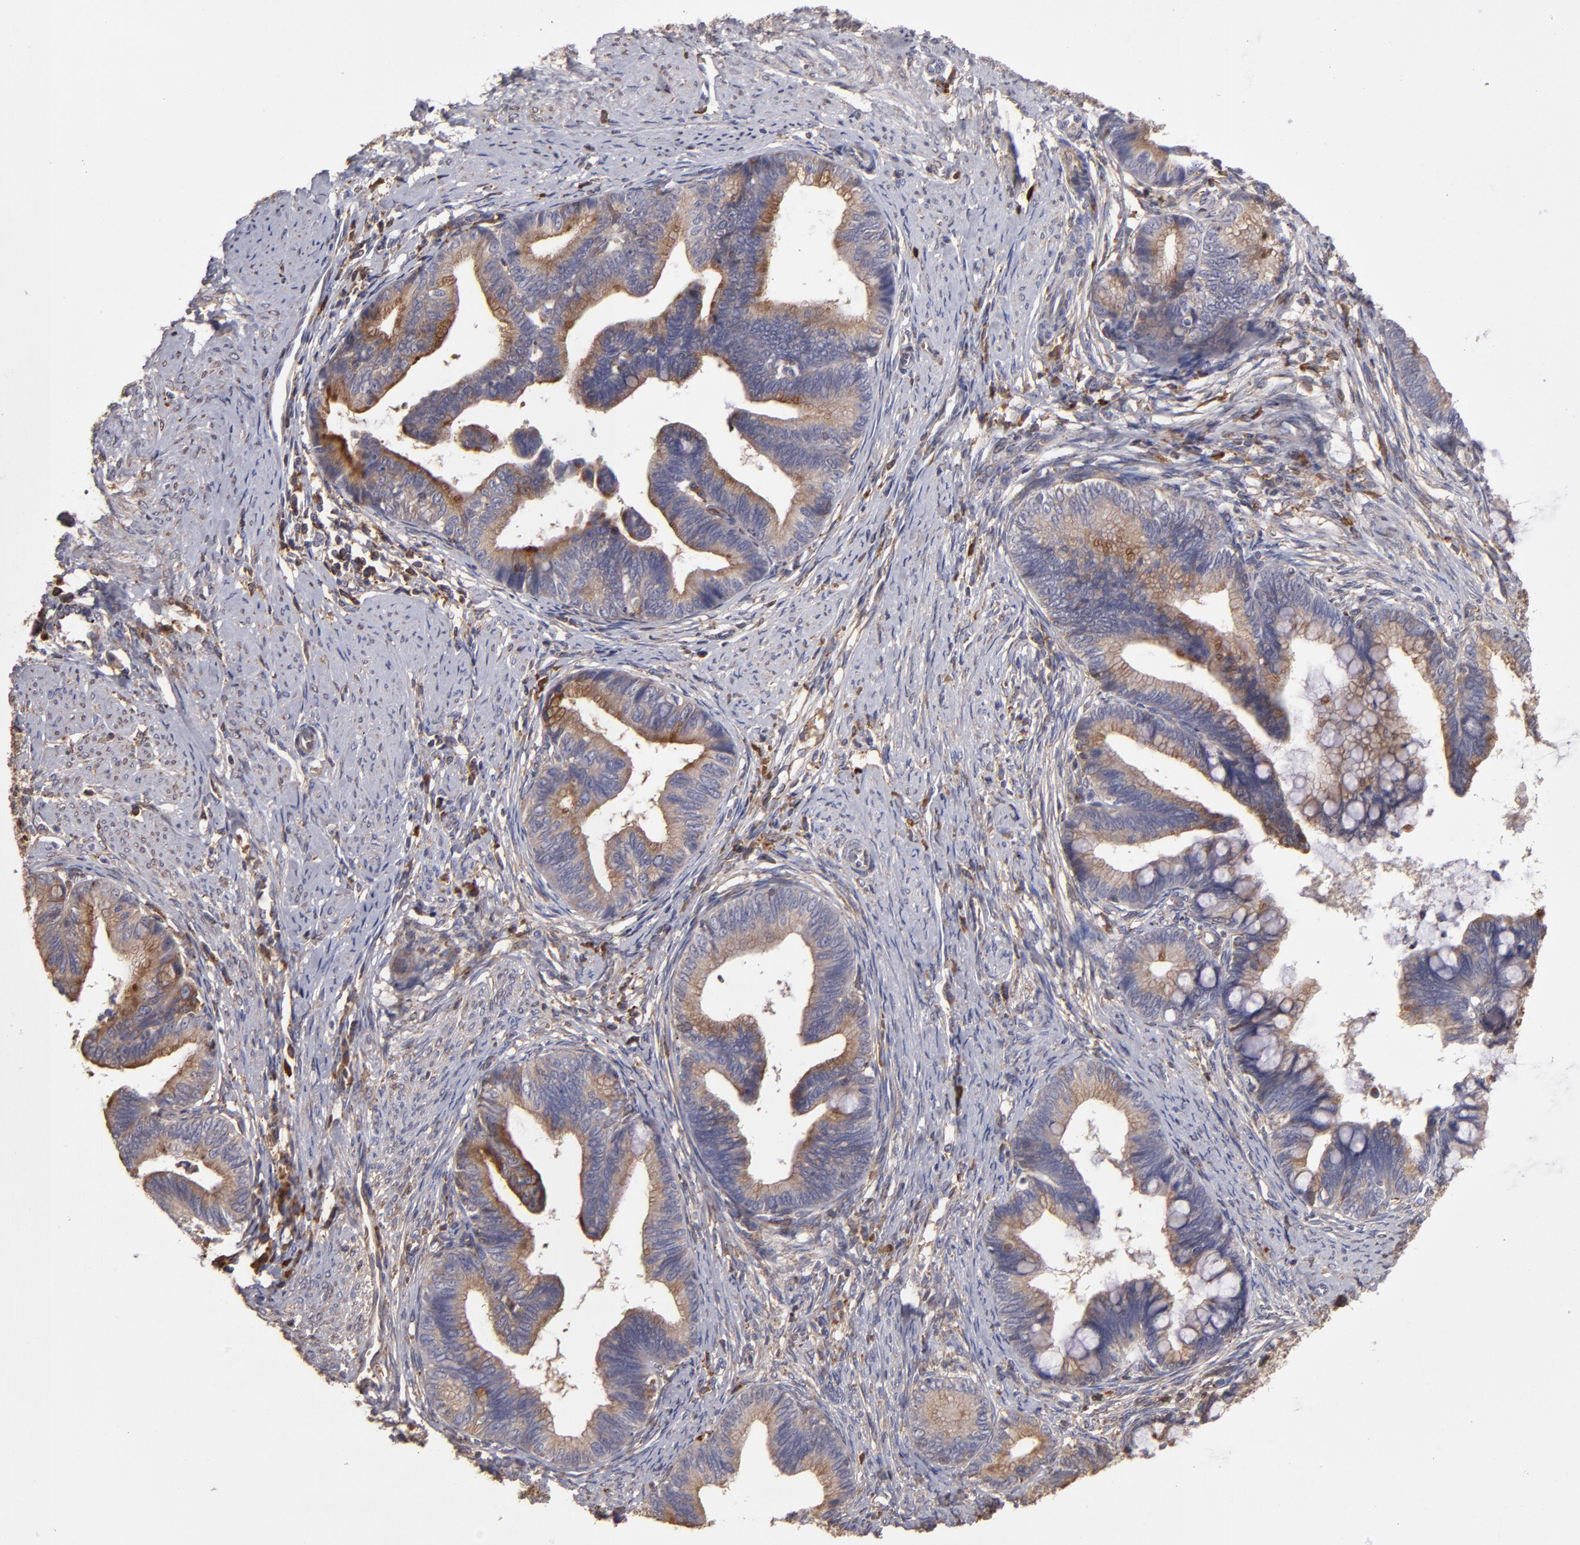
{"staining": {"intensity": "moderate", "quantity": ">75%", "location": "cytoplasmic/membranous"}, "tissue": "cervical cancer", "cell_type": "Tumor cells", "image_type": "cancer", "snomed": [{"axis": "morphology", "description": "Adenocarcinoma, NOS"}, {"axis": "topography", "description": "Cervix"}], "caption": "Protein expression analysis of cervical cancer shows moderate cytoplasmic/membranous expression in about >75% of tumor cells.", "gene": "CFB", "patient": {"sex": "female", "age": 36}}